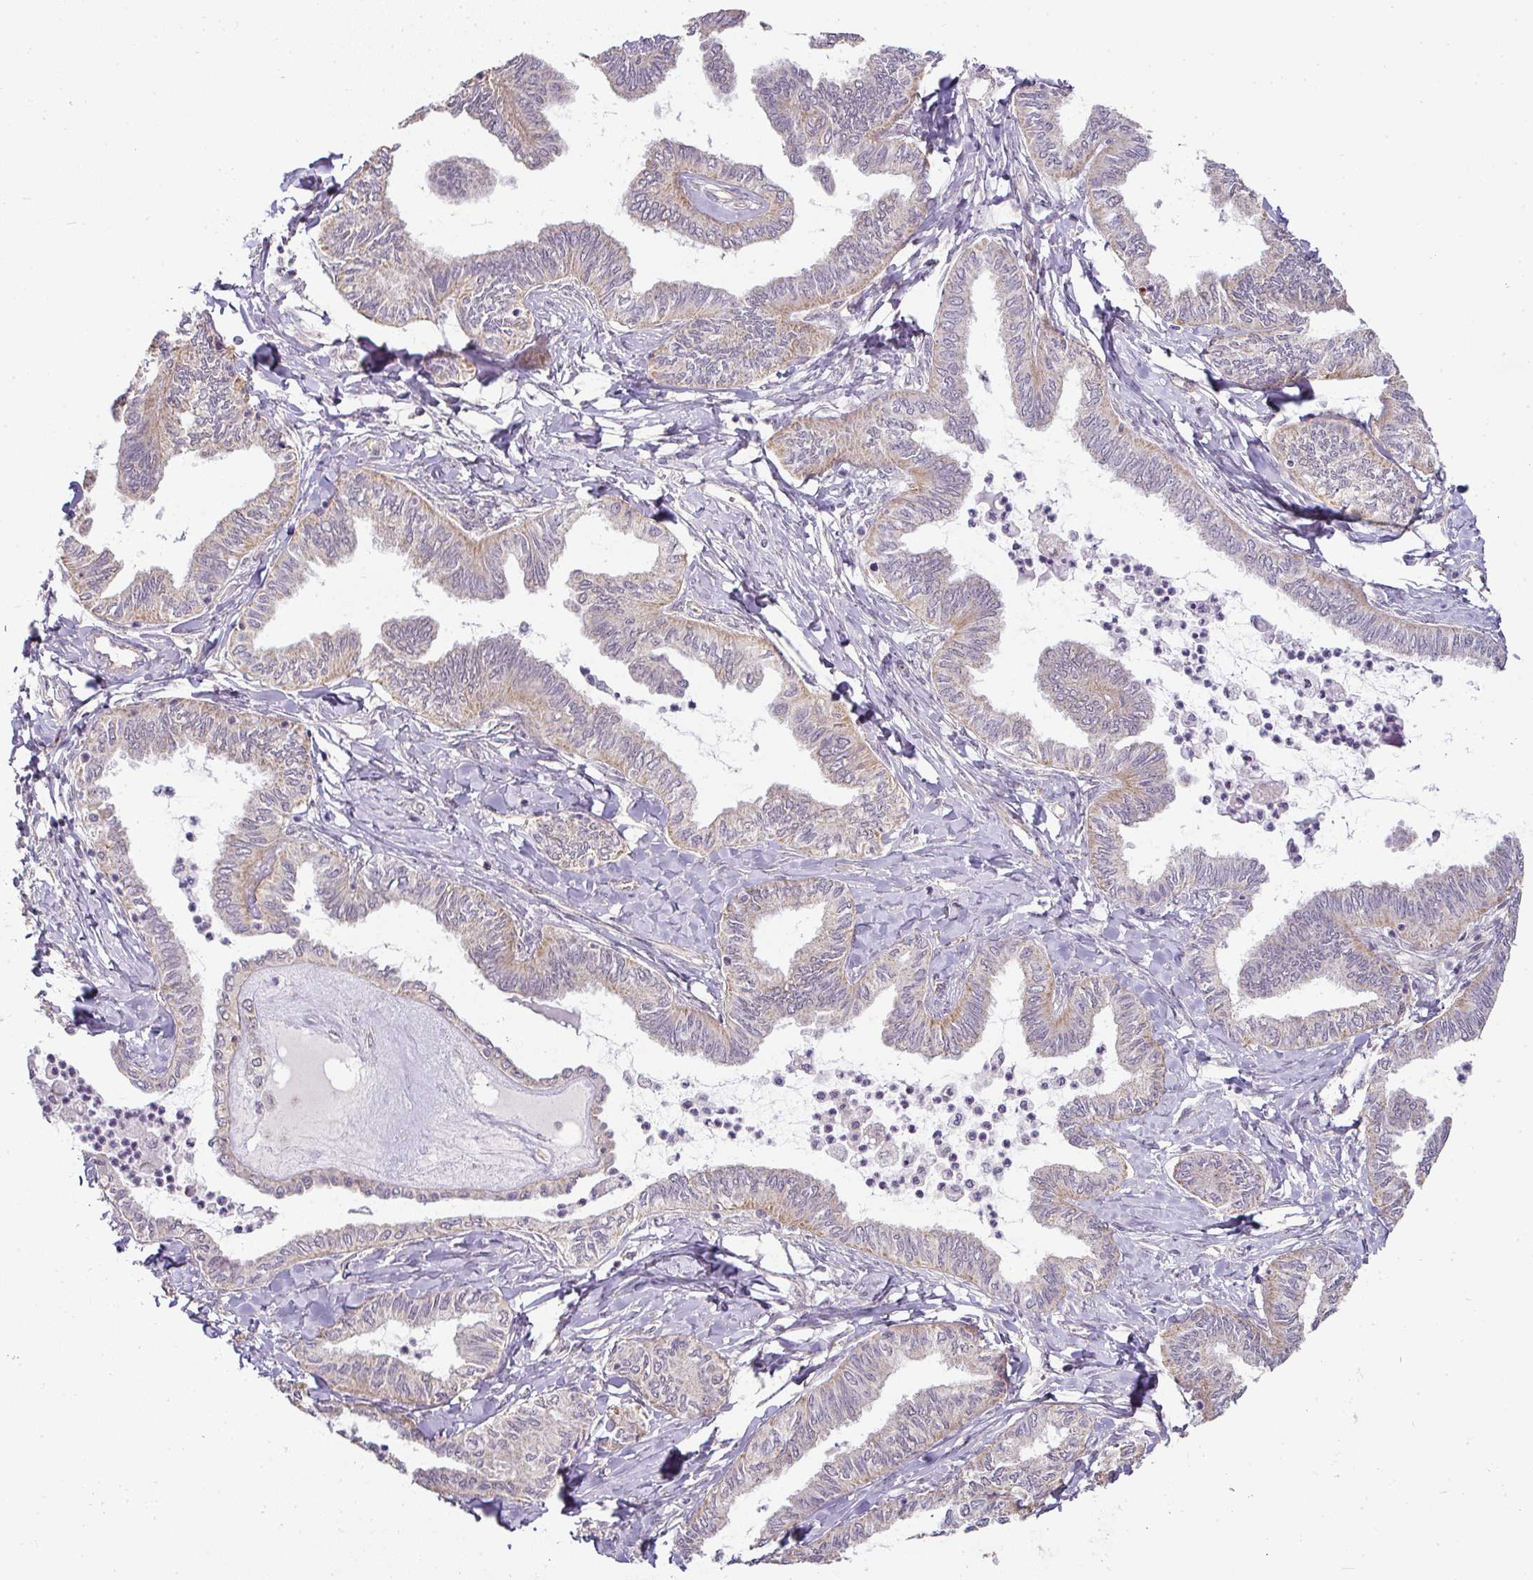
{"staining": {"intensity": "weak", "quantity": "25%-75%", "location": "cytoplasmic/membranous"}, "tissue": "ovarian cancer", "cell_type": "Tumor cells", "image_type": "cancer", "snomed": [{"axis": "morphology", "description": "Carcinoma, endometroid"}, {"axis": "topography", "description": "Ovary"}], "caption": "Immunohistochemistry (IHC) photomicrograph of neoplastic tissue: ovarian cancer stained using immunohistochemistry shows low levels of weak protein expression localized specifically in the cytoplasmic/membranous of tumor cells, appearing as a cytoplasmic/membranous brown color.", "gene": "MYOM2", "patient": {"sex": "female", "age": 70}}